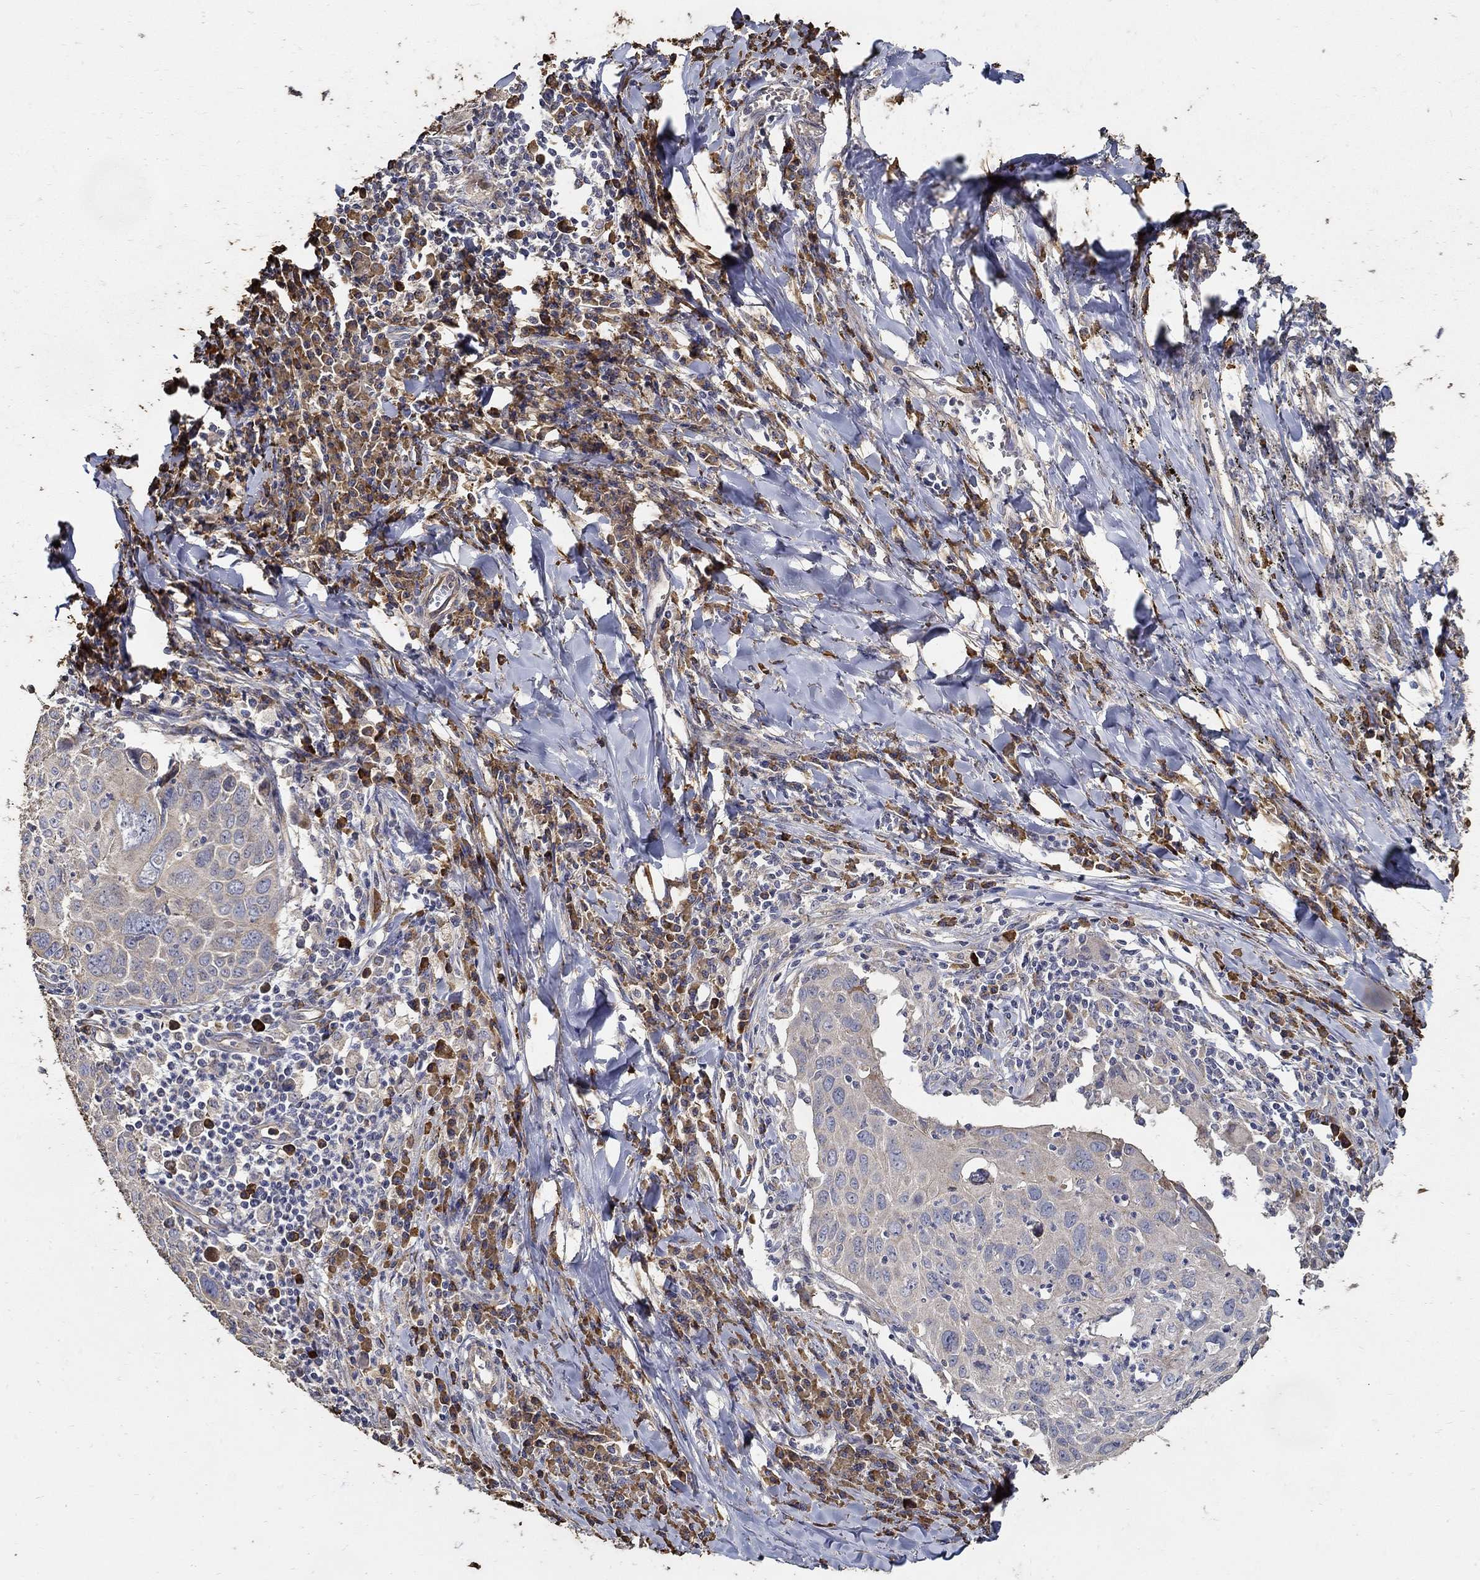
{"staining": {"intensity": "negative", "quantity": "none", "location": "none"}, "tissue": "lung cancer", "cell_type": "Tumor cells", "image_type": "cancer", "snomed": [{"axis": "morphology", "description": "Squamous cell carcinoma, NOS"}, {"axis": "topography", "description": "Lung"}], "caption": "Lung cancer was stained to show a protein in brown. There is no significant staining in tumor cells.", "gene": "EMILIN3", "patient": {"sex": "male", "age": 57}}